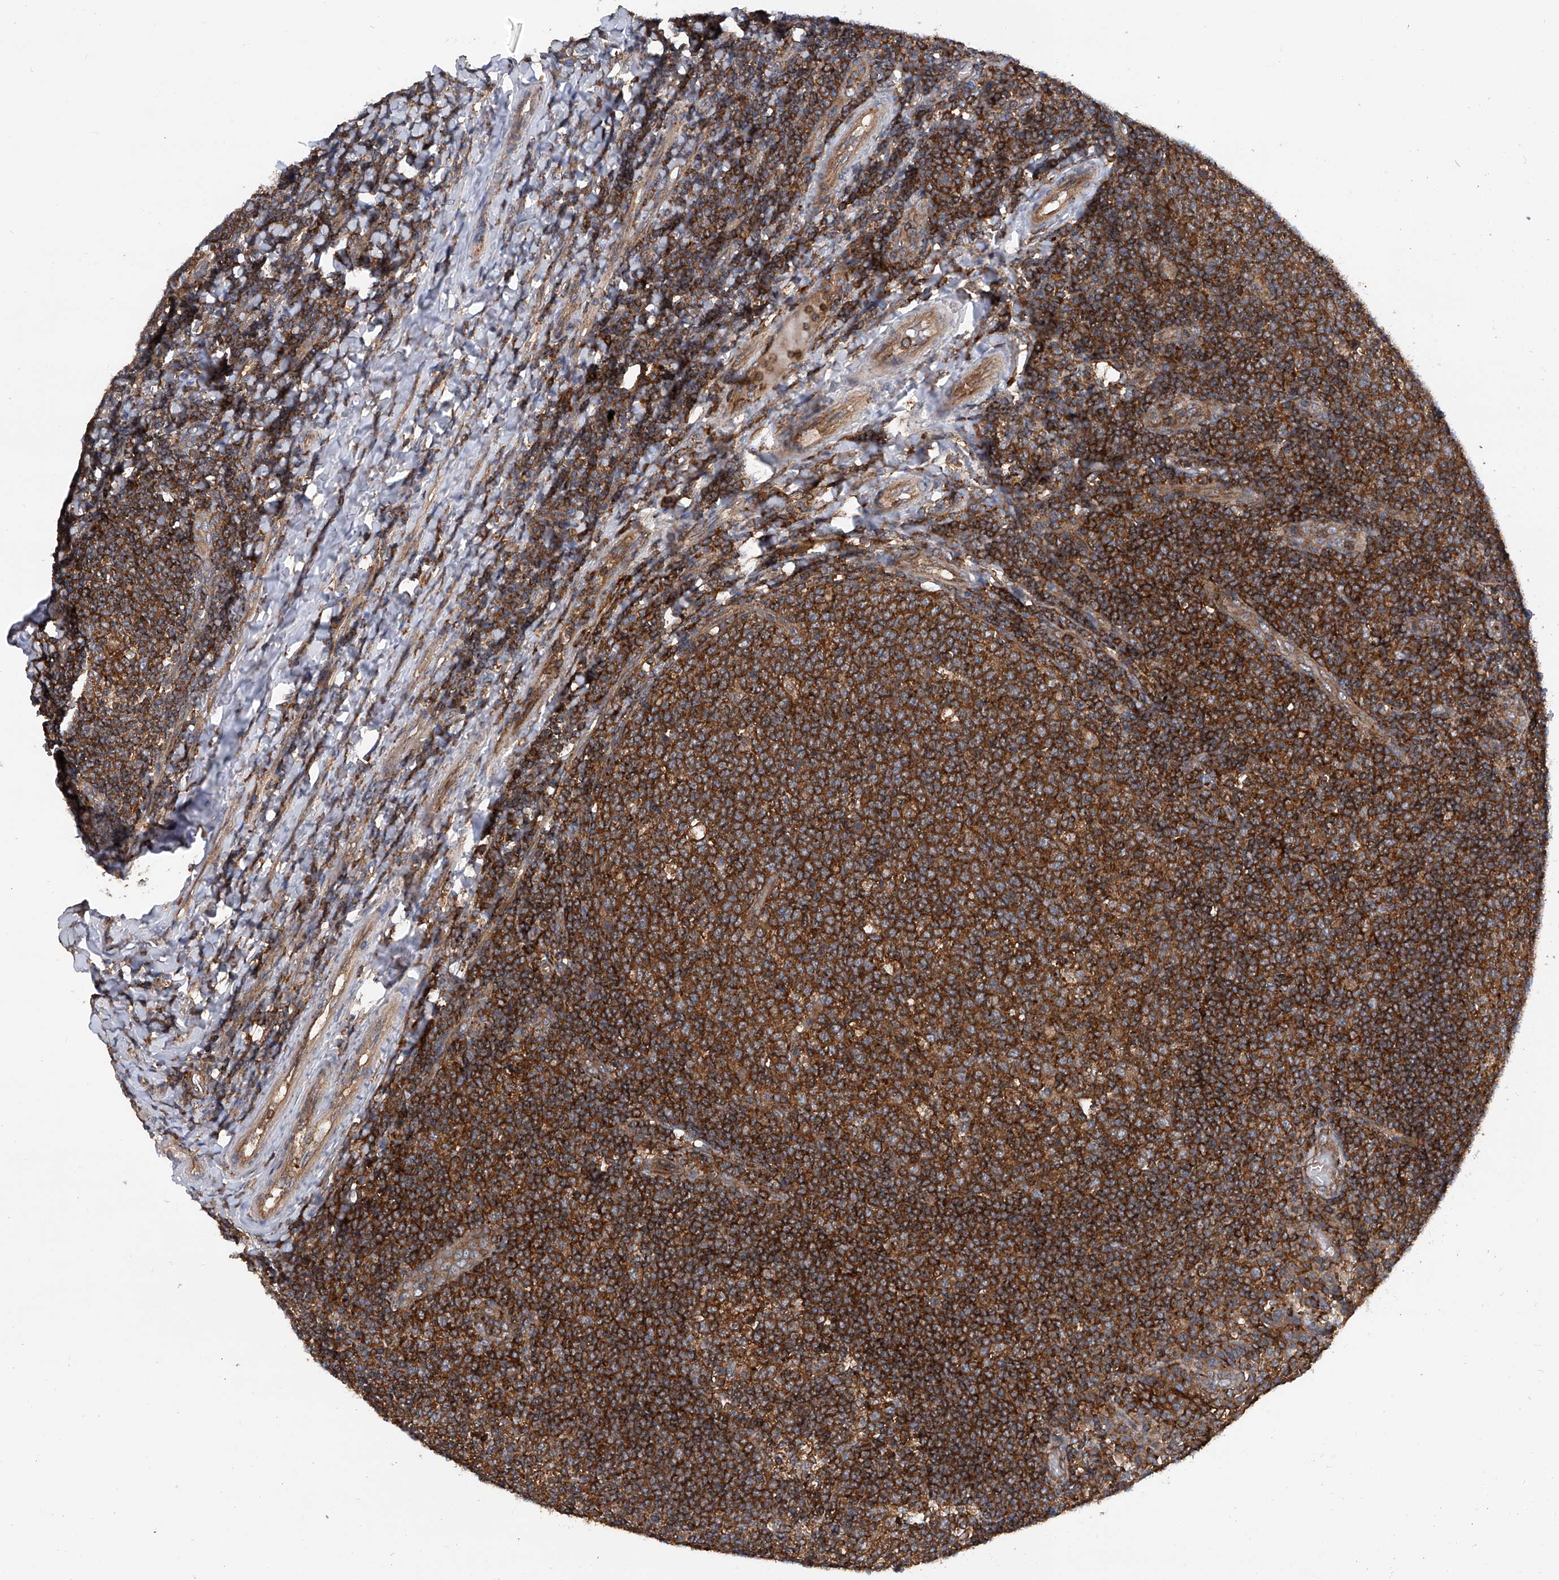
{"staining": {"intensity": "strong", "quantity": ">75%", "location": "cytoplasmic/membranous"}, "tissue": "tonsil", "cell_type": "Germinal center cells", "image_type": "normal", "snomed": [{"axis": "morphology", "description": "Normal tissue, NOS"}, {"axis": "topography", "description": "Tonsil"}], "caption": "Immunohistochemistry of benign human tonsil shows high levels of strong cytoplasmic/membranous expression in about >75% of germinal center cells.", "gene": "SMAP1", "patient": {"sex": "female", "age": 19}}